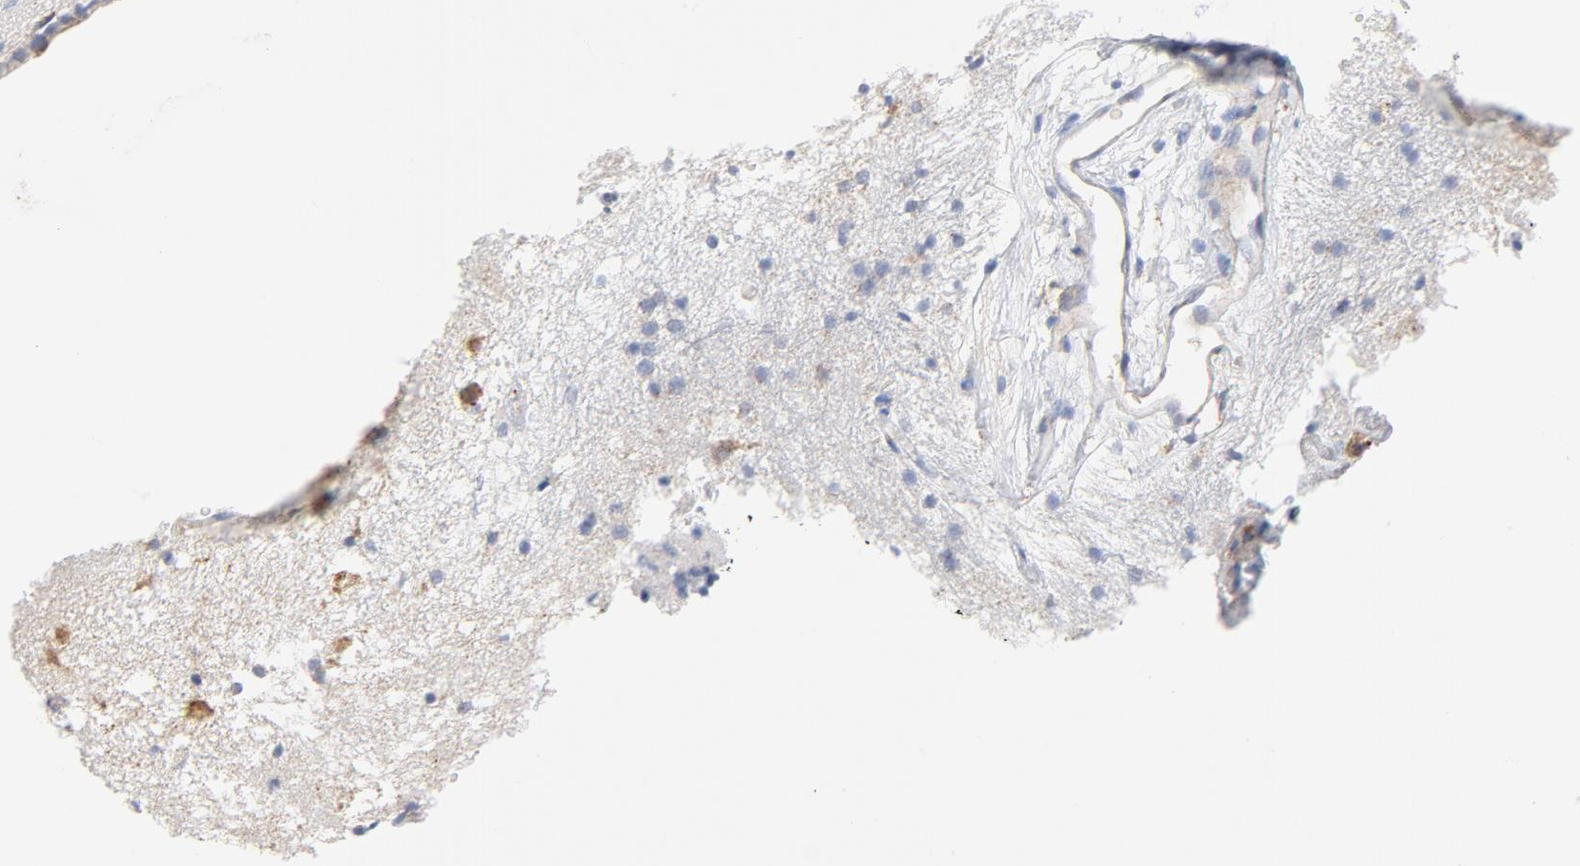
{"staining": {"intensity": "negative", "quantity": "none", "location": "none"}, "tissue": "caudate", "cell_type": "Glial cells", "image_type": "normal", "snomed": [{"axis": "morphology", "description": "Normal tissue, NOS"}, {"axis": "topography", "description": "Lateral ventricle wall"}], "caption": "A high-resolution histopathology image shows immunohistochemistry (IHC) staining of benign caudate, which displays no significant positivity in glial cells. (IHC, brightfield microscopy, high magnification).", "gene": "RAPGEF3", "patient": {"sex": "female", "age": 19}}